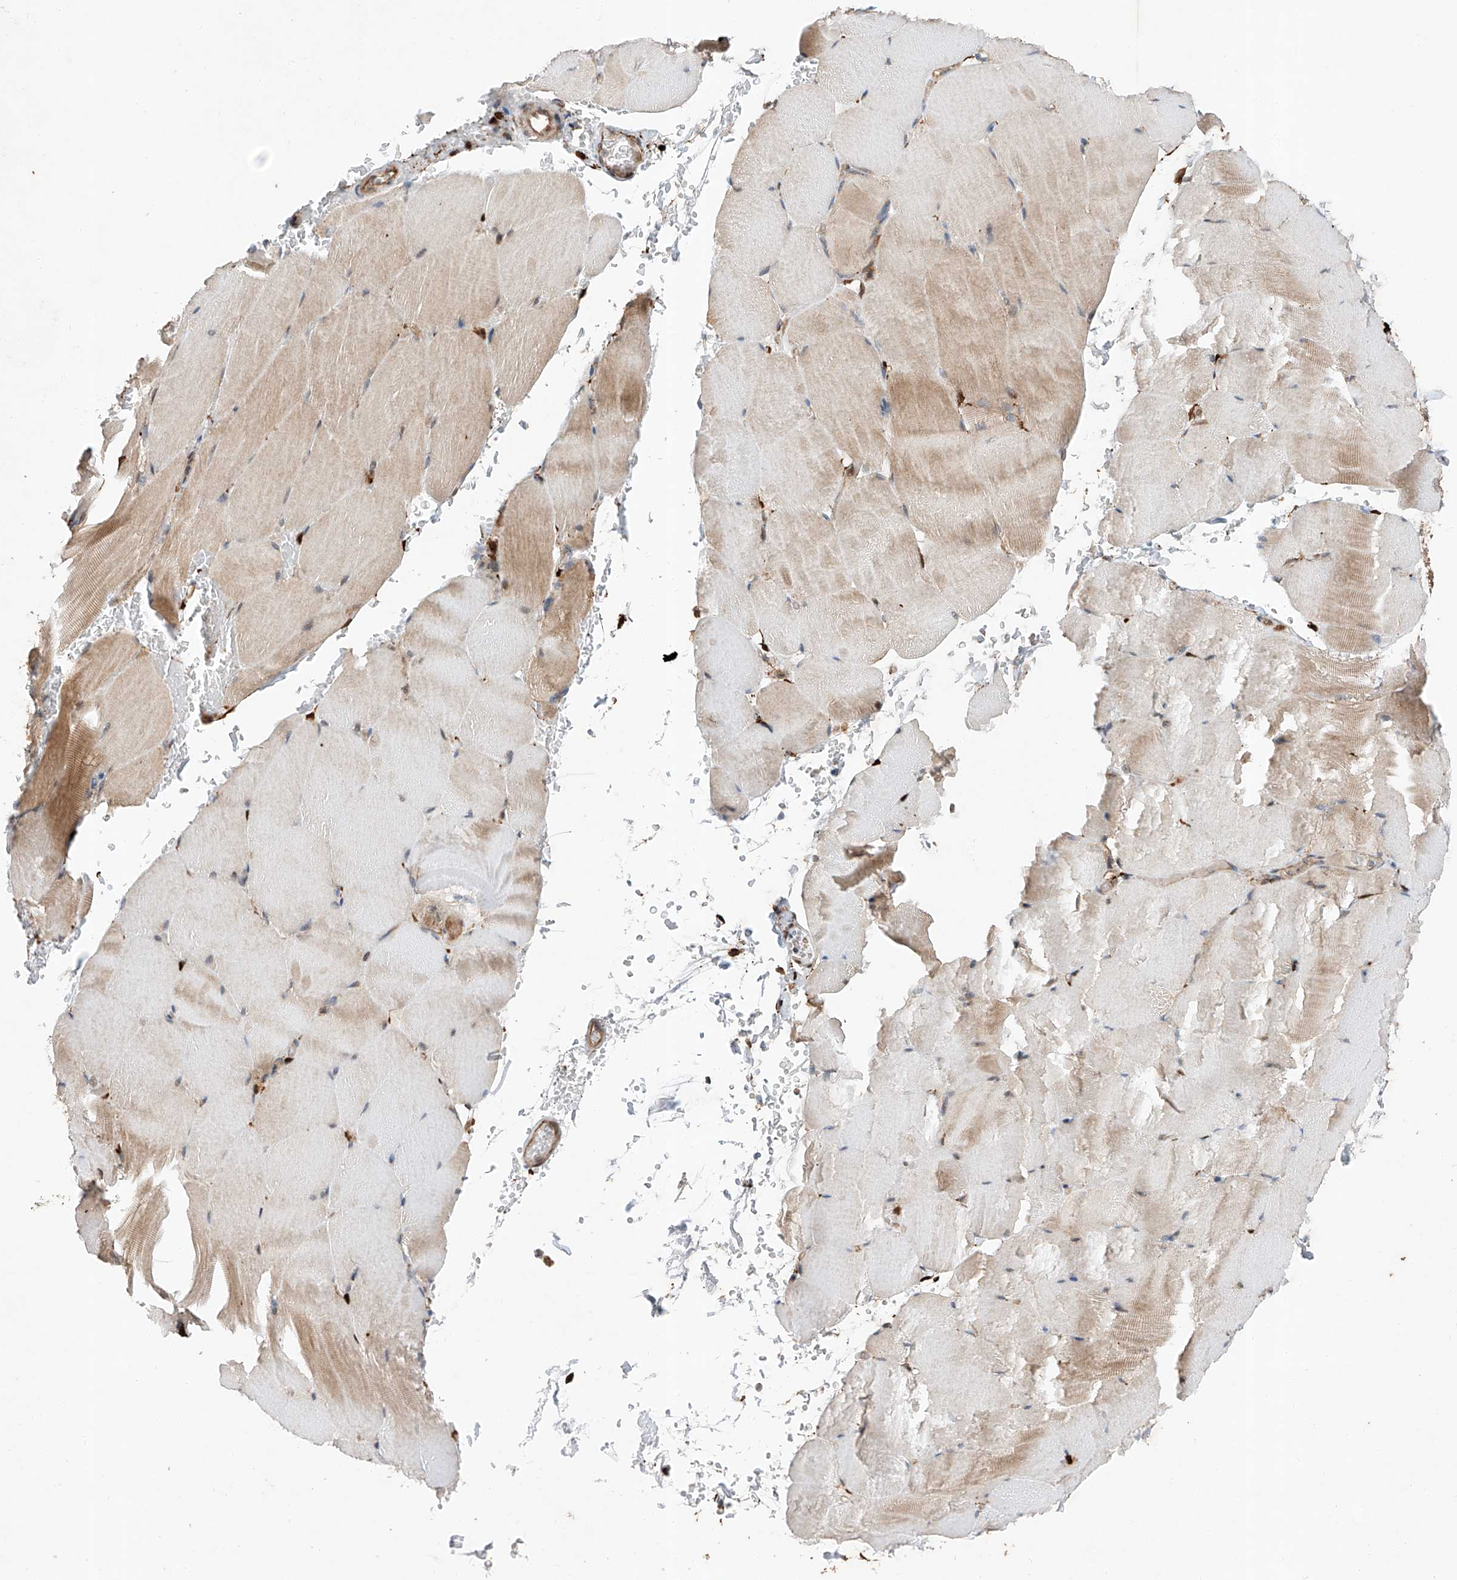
{"staining": {"intensity": "strong", "quantity": "<25%", "location": "cytoplasmic/membranous,nuclear"}, "tissue": "skeletal muscle", "cell_type": "Myocytes", "image_type": "normal", "snomed": [{"axis": "morphology", "description": "Normal tissue, NOS"}, {"axis": "topography", "description": "Skeletal muscle"}, {"axis": "topography", "description": "Parathyroid gland"}], "caption": "Immunohistochemistry histopathology image of unremarkable skeletal muscle: skeletal muscle stained using immunohistochemistry exhibits medium levels of strong protein expression localized specifically in the cytoplasmic/membranous,nuclear of myocytes, appearing as a cytoplasmic/membranous,nuclear brown color.", "gene": "ZFP28", "patient": {"sex": "female", "age": 37}}